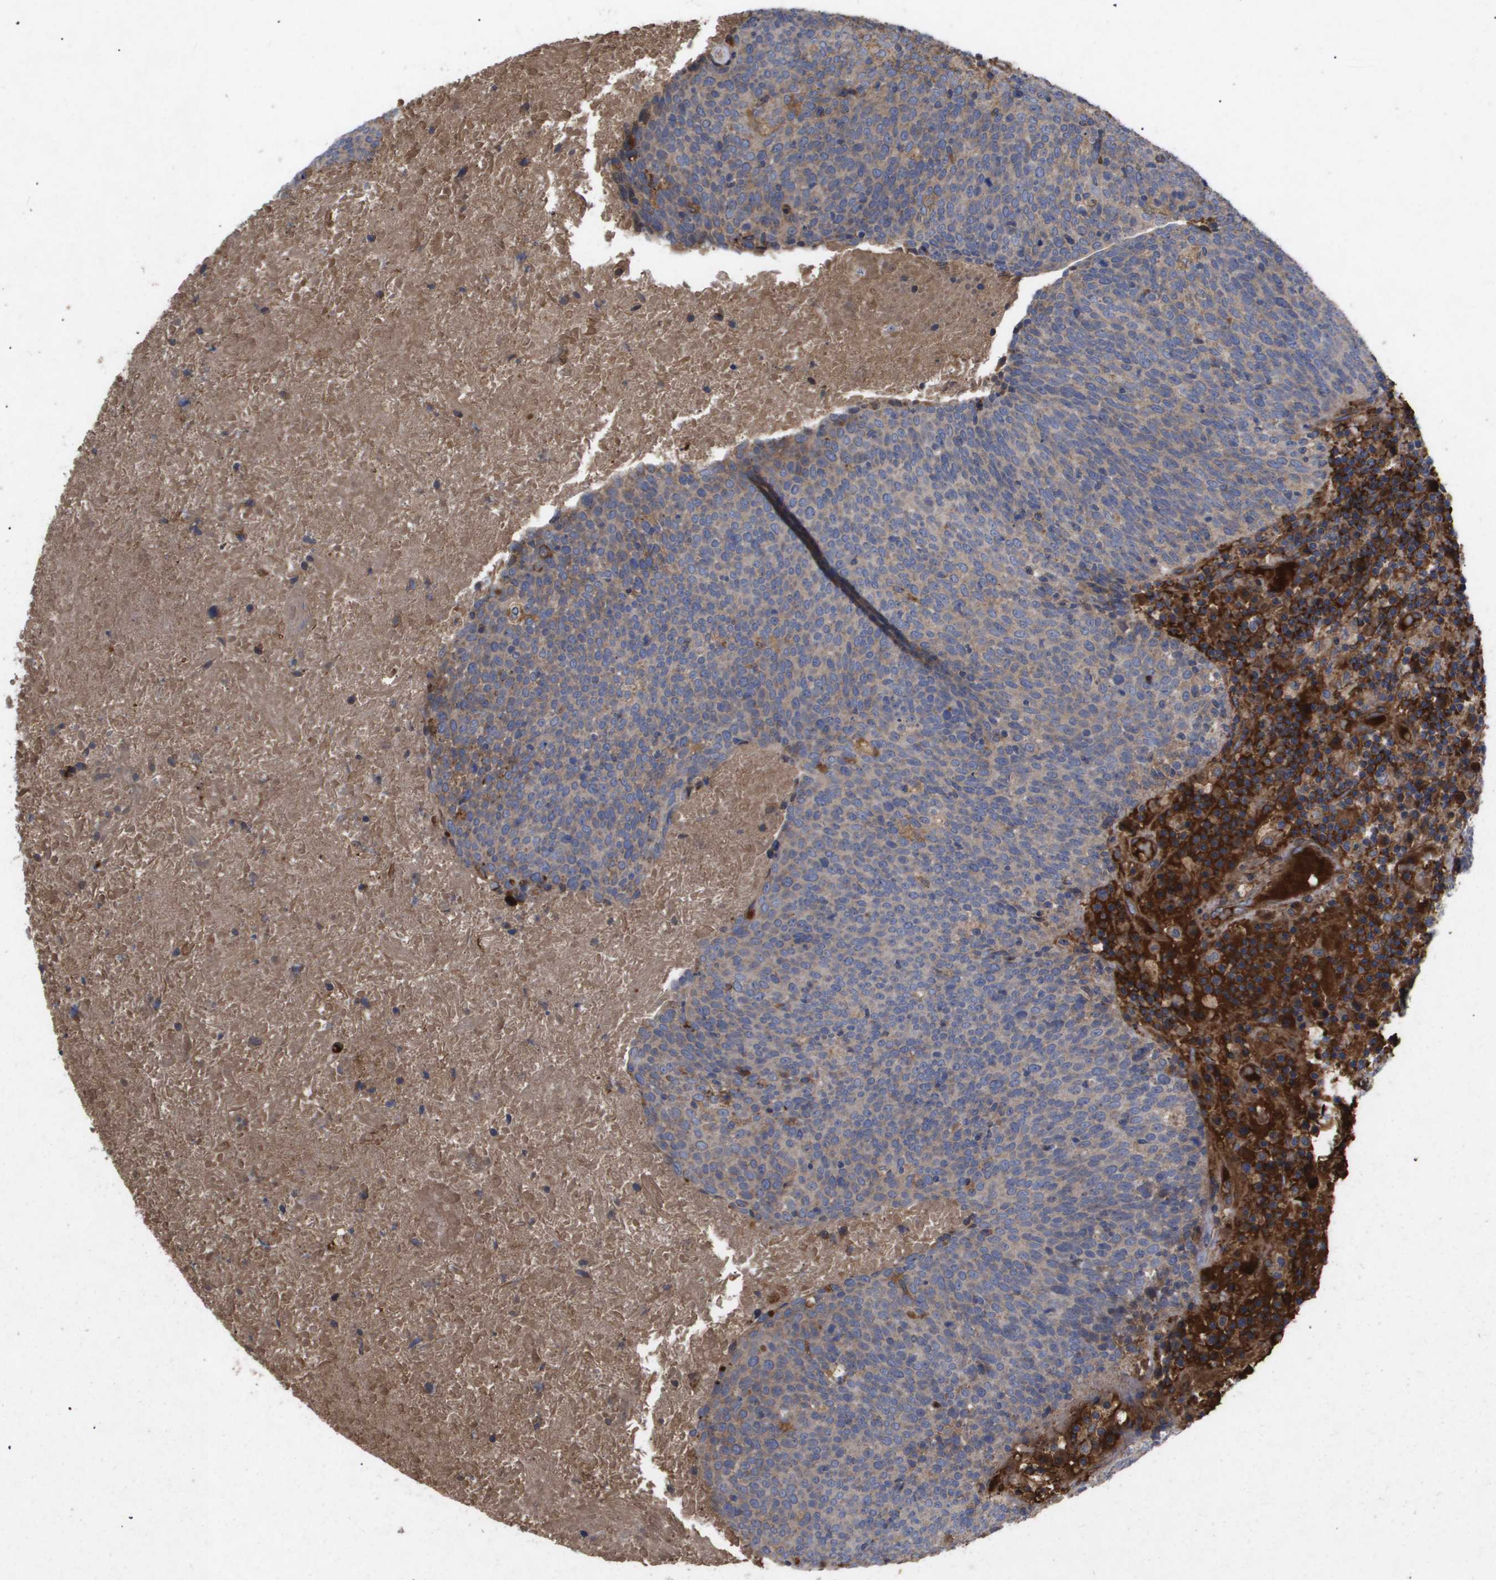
{"staining": {"intensity": "weak", "quantity": "<25%", "location": "cytoplasmic/membranous"}, "tissue": "head and neck cancer", "cell_type": "Tumor cells", "image_type": "cancer", "snomed": [{"axis": "morphology", "description": "Squamous cell carcinoma, NOS"}, {"axis": "morphology", "description": "Squamous cell carcinoma, metastatic, NOS"}, {"axis": "topography", "description": "Lymph node"}, {"axis": "topography", "description": "Head-Neck"}], "caption": "Head and neck cancer (squamous cell carcinoma) stained for a protein using immunohistochemistry (IHC) demonstrates no staining tumor cells.", "gene": "TNS1", "patient": {"sex": "male", "age": 62}}